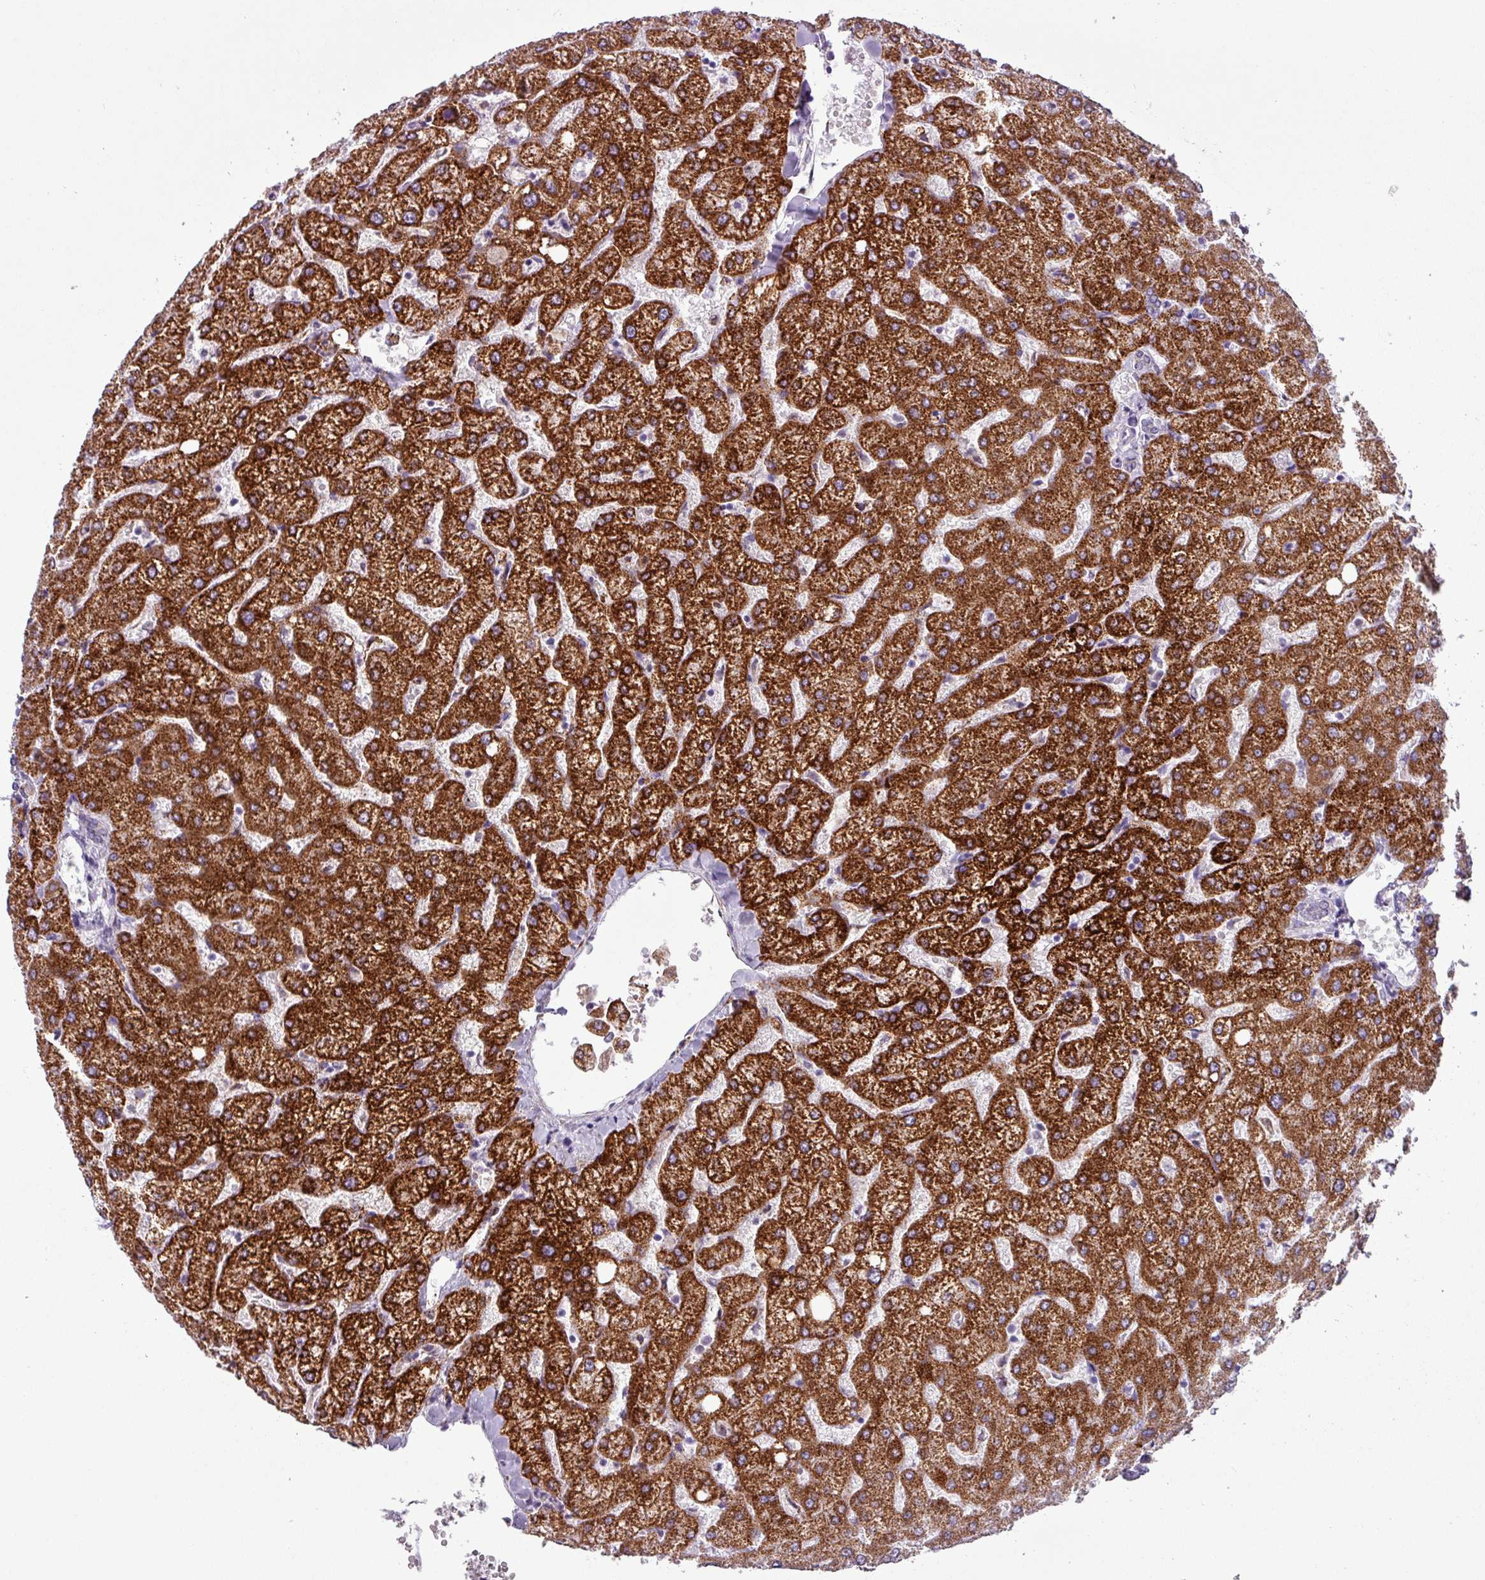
{"staining": {"intensity": "negative", "quantity": "none", "location": "none"}, "tissue": "liver", "cell_type": "Cholangiocytes", "image_type": "normal", "snomed": [{"axis": "morphology", "description": "Normal tissue, NOS"}, {"axis": "topography", "description": "Liver"}], "caption": "Liver stained for a protein using IHC demonstrates no staining cholangiocytes.", "gene": "ZNF667", "patient": {"sex": "female", "age": 54}}